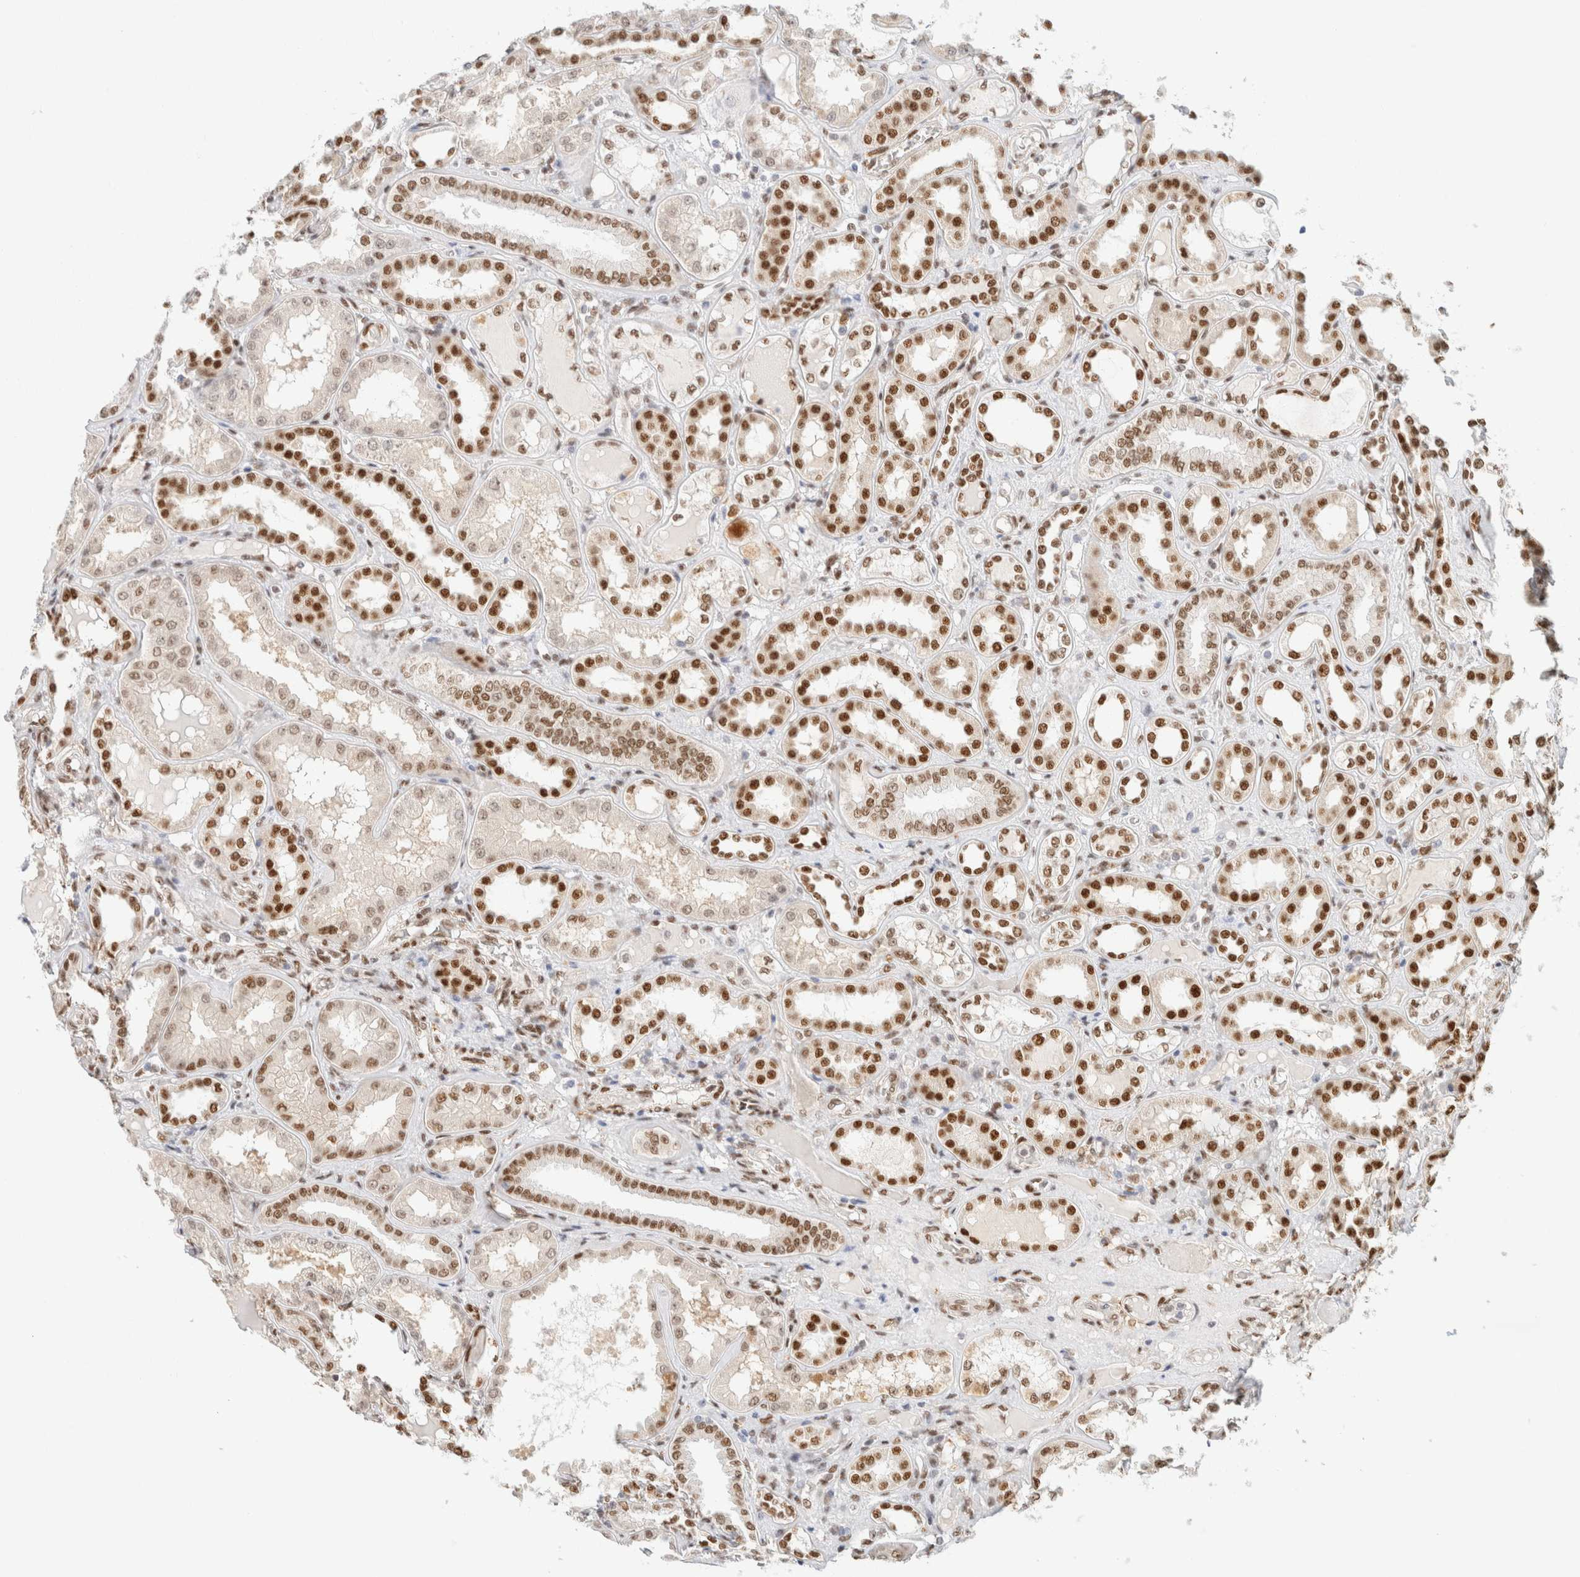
{"staining": {"intensity": "strong", "quantity": ">75%", "location": "nuclear"}, "tissue": "kidney", "cell_type": "Cells in glomeruli", "image_type": "normal", "snomed": [{"axis": "morphology", "description": "Normal tissue, NOS"}, {"axis": "topography", "description": "Kidney"}], "caption": "This histopathology image shows immunohistochemistry (IHC) staining of normal human kidney, with high strong nuclear positivity in about >75% of cells in glomeruli.", "gene": "ZNF768", "patient": {"sex": "female", "age": 56}}